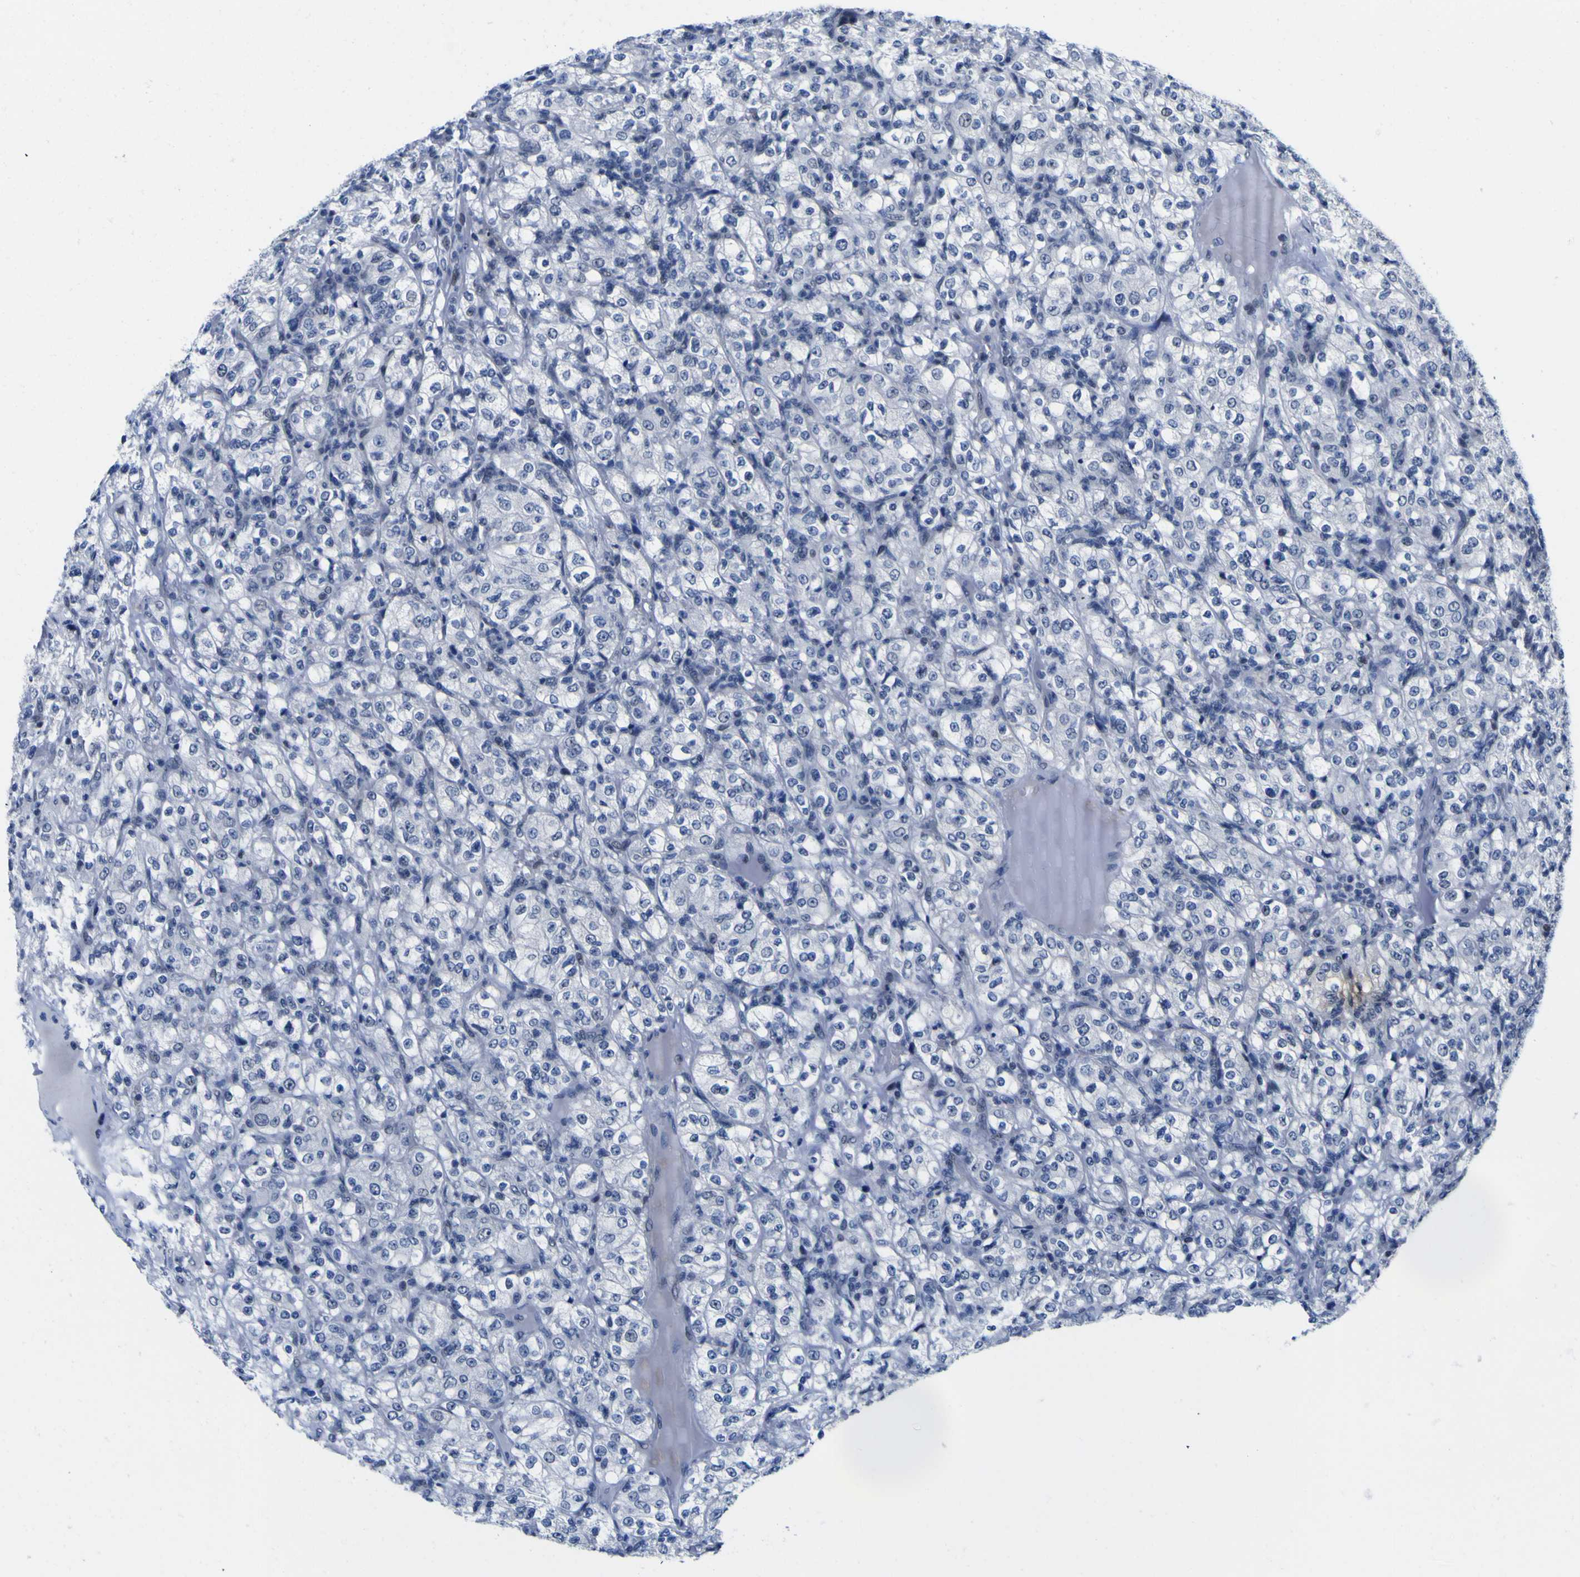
{"staining": {"intensity": "negative", "quantity": "none", "location": "none"}, "tissue": "renal cancer", "cell_type": "Tumor cells", "image_type": "cancer", "snomed": [{"axis": "morphology", "description": "Normal tissue, NOS"}, {"axis": "morphology", "description": "Adenocarcinoma, NOS"}, {"axis": "topography", "description": "Kidney"}], "caption": "Histopathology image shows no protein staining in tumor cells of adenocarcinoma (renal) tissue.", "gene": "MBD3", "patient": {"sex": "female", "age": 72}}